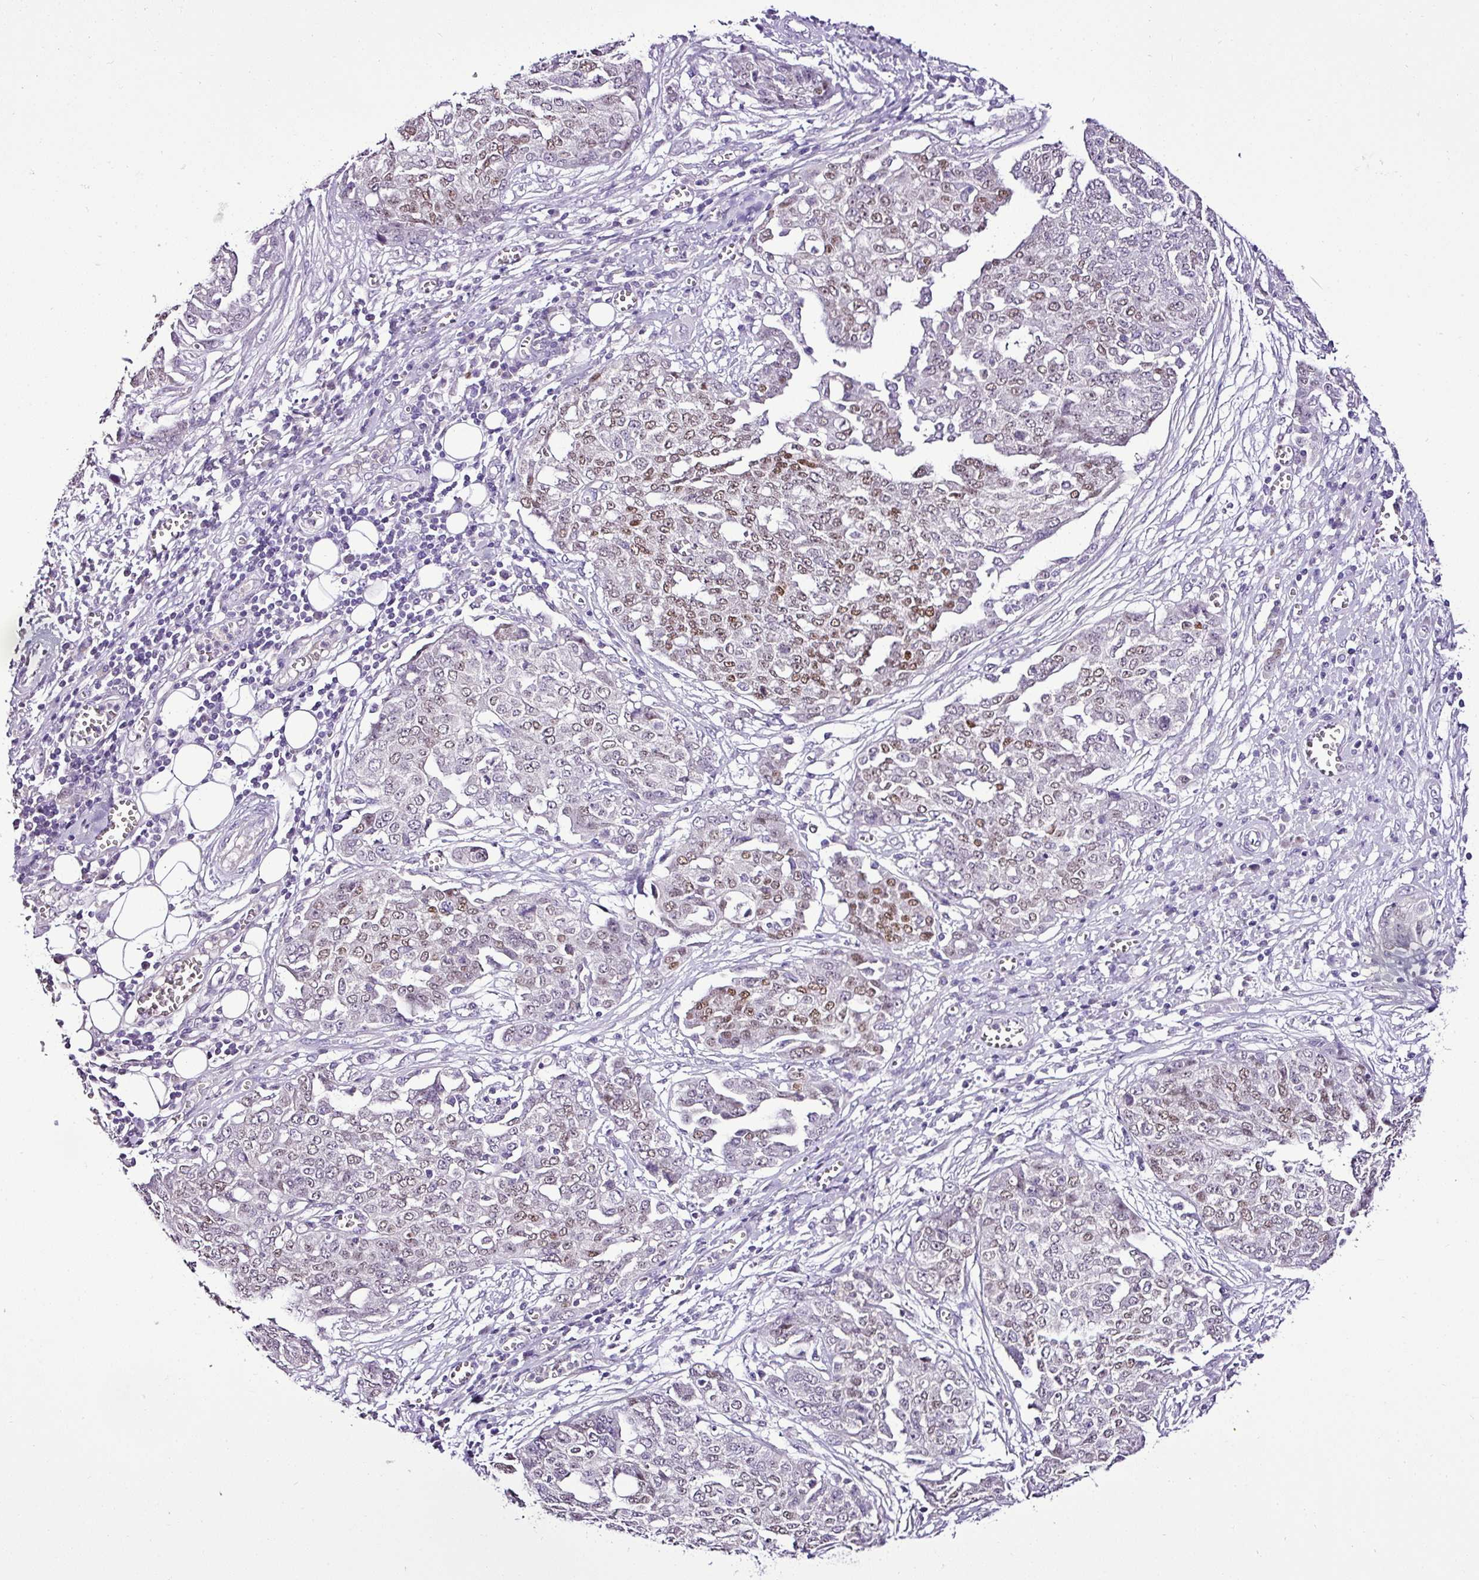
{"staining": {"intensity": "moderate", "quantity": "25%-75%", "location": "nuclear"}, "tissue": "ovarian cancer", "cell_type": "Tumor cells", "image_type": "cancer", "snomed": [{"axis": "morphology", "description": "Cystadenocarcinoma, serous, NOS"}, {"axis": "topography", "description": "Soft tissue"}, {"axis": "topography", "description": "Ovary"}], "caption": "Tumor cells show medium levels of moderate nuclear positivity in about 25%-75% of cells in human ovarian serous cystadenocarcinoma.", "gene": "ESR1", "patient": {"sex": "female", "age": 57}}